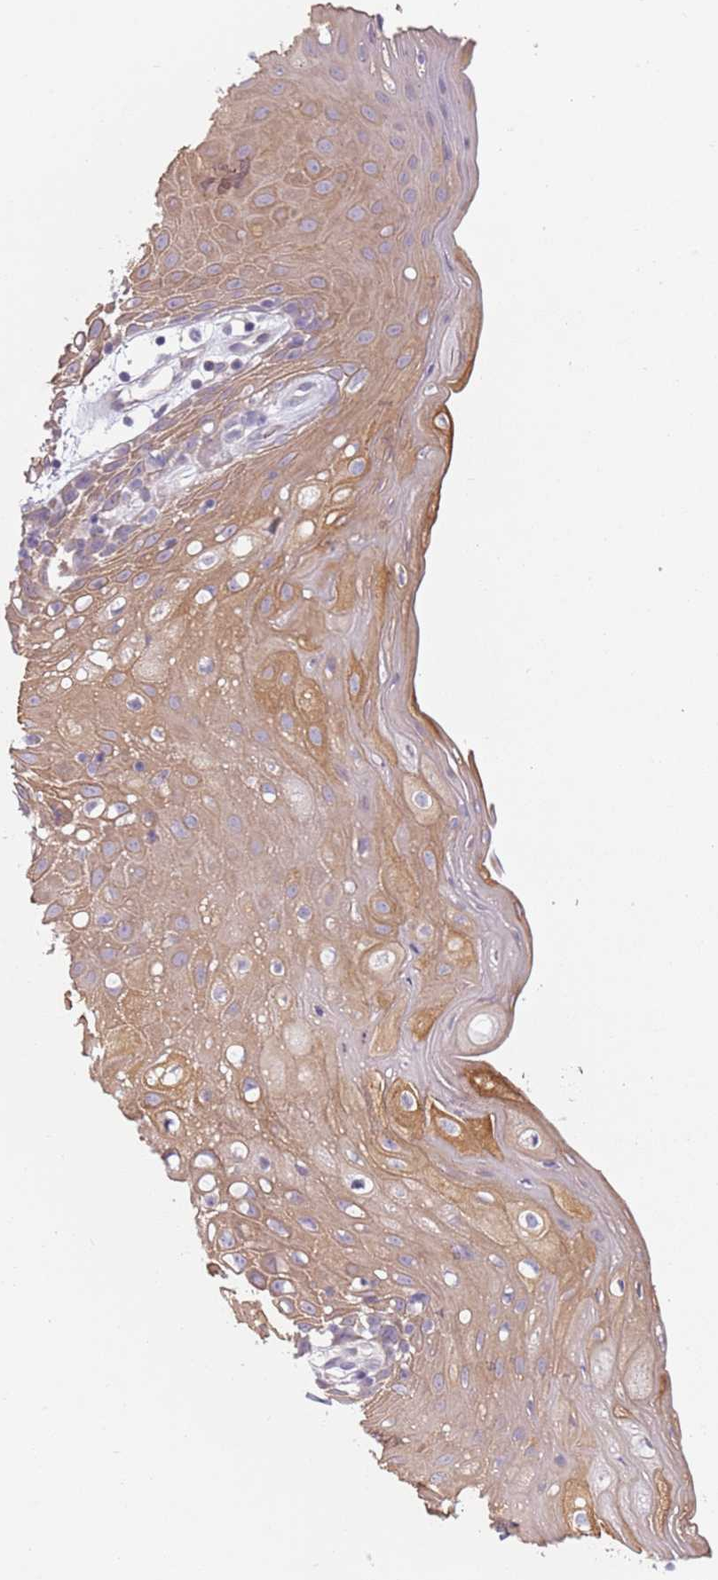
{"staining": {"intensity": "moderate", "quantity": ">75%", "location": "cytoplasmic/membranous"}, "tissue": "oral mucosa", "cell_type": "Squamous epithelial cells", "image_type": "normal", "snomed": [{"axis": "morphology", "description": "Normal tissue, NOS"}, {"axis": "topography", "description": "Oral tissue"}, {"axis": "topography", "description": "Tounge, NOS"}], "caption": "This histopathology image demonstrates unremarkable oral mucosa stained with immunohistochemistry (IHC) to label a protein in brown. The cytoplasmic/membranous of squamous epithelial cells show moderate positivity for the protein. Nuclei are counter-stained blue.", "gene": "TLCD2", "patient": {"sex": "female", "age": 59}}